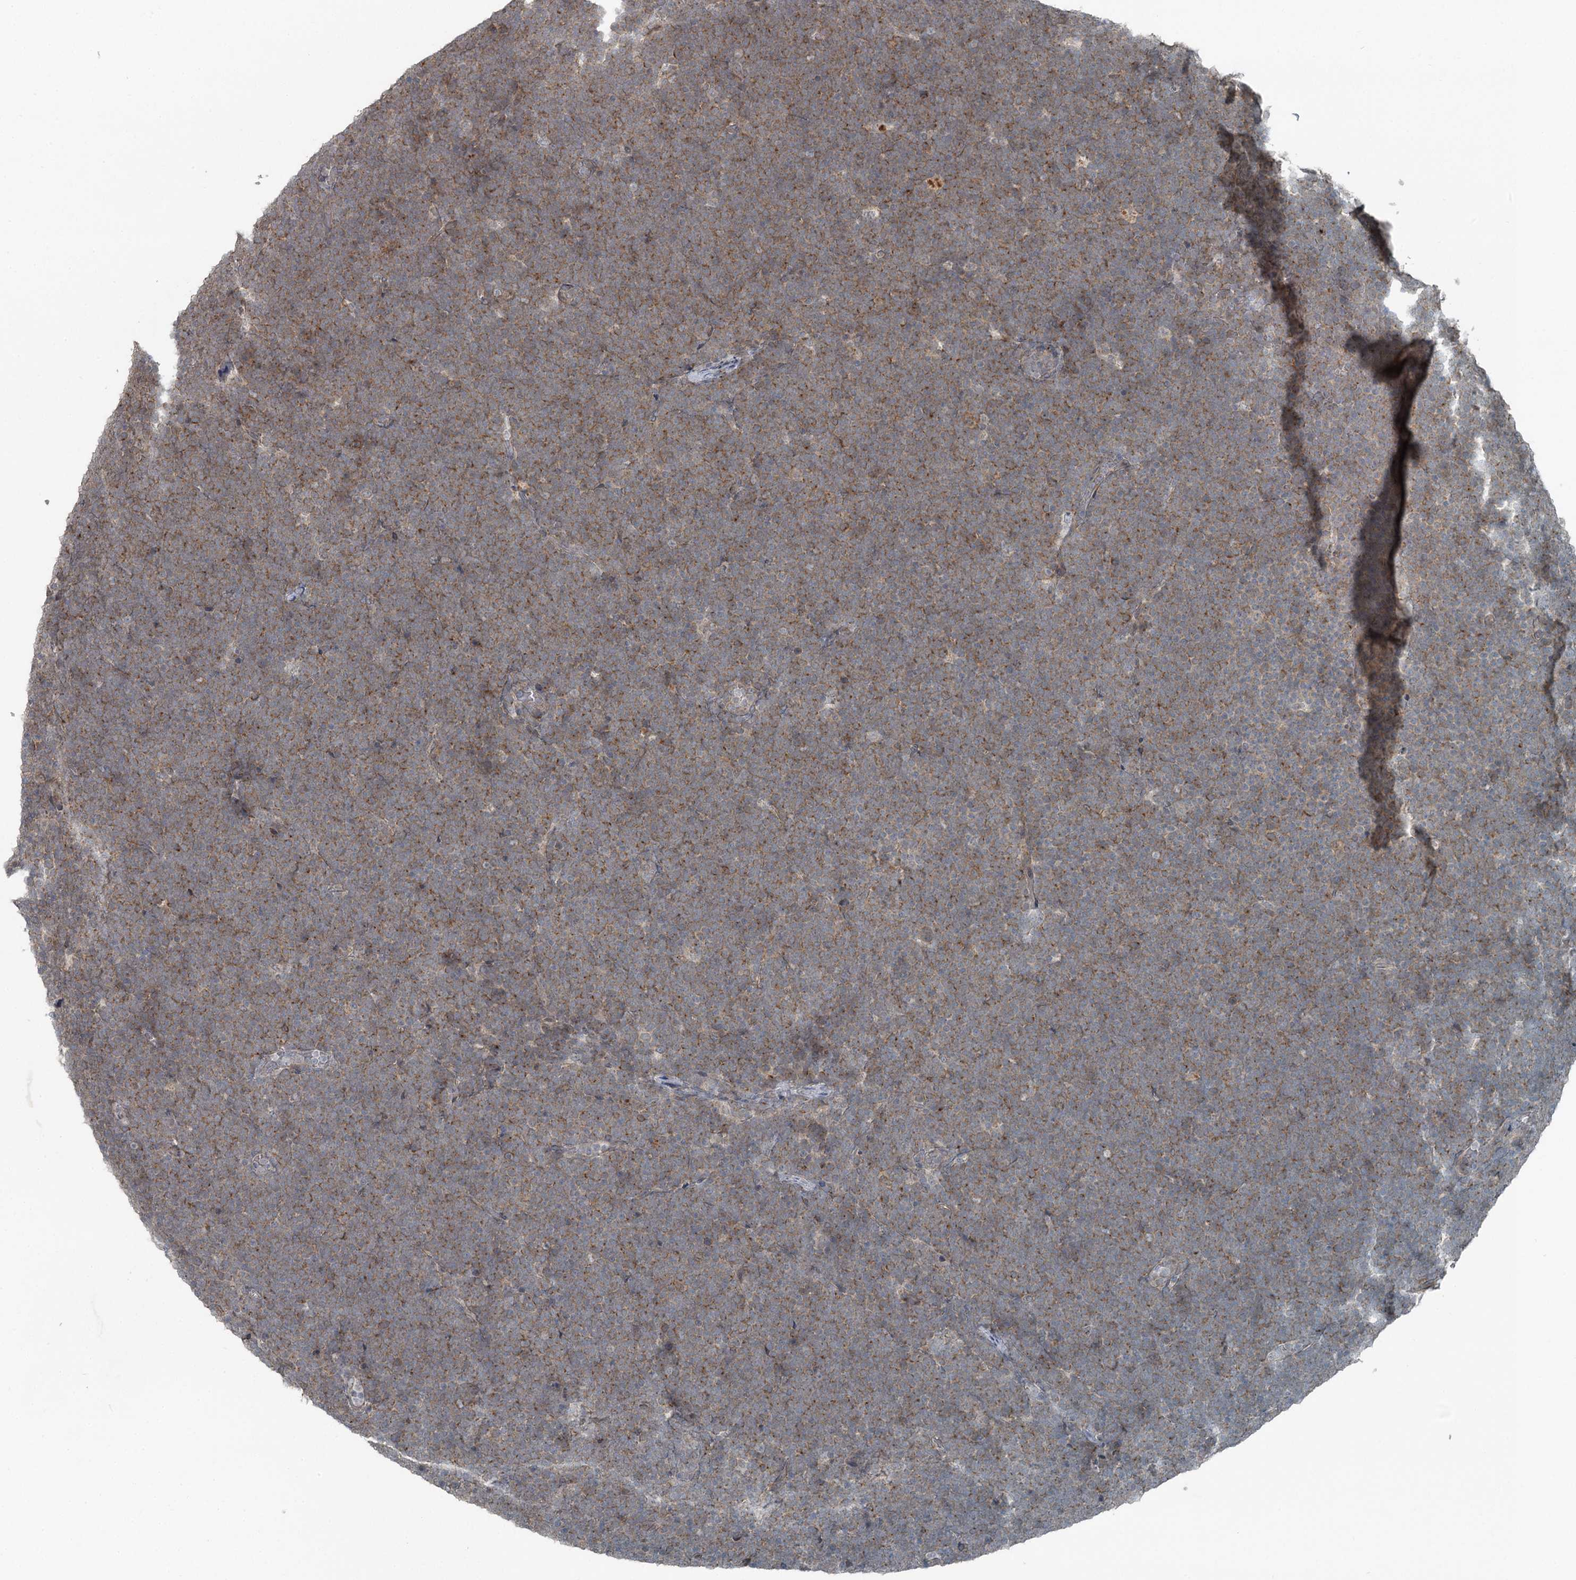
{"staining": {"intensity": "weak", "quantity": "25%-75%", "location": "cytoplasmic/membranous"}, "tissue": "lymphoma", "cell_type": "Tumor cells", "image_type": "cancer", "snomed": [{"axis": "morphology", "description": "Malignant lymphoma, non-Hodgkin's type, High grade"}, {"axis": "topography", "description": "Lymph node"}], "caption": "Immunohistochemistry (DAB (3,3'-diaminobenzidine)) staining of lymphoma demonstrates weak cytoplasmic/membranous protein expression in approximately 25%-75% of tumor cells.", "gene": "SLC39A8", "patient": {"sex": "male", "age": 13}}